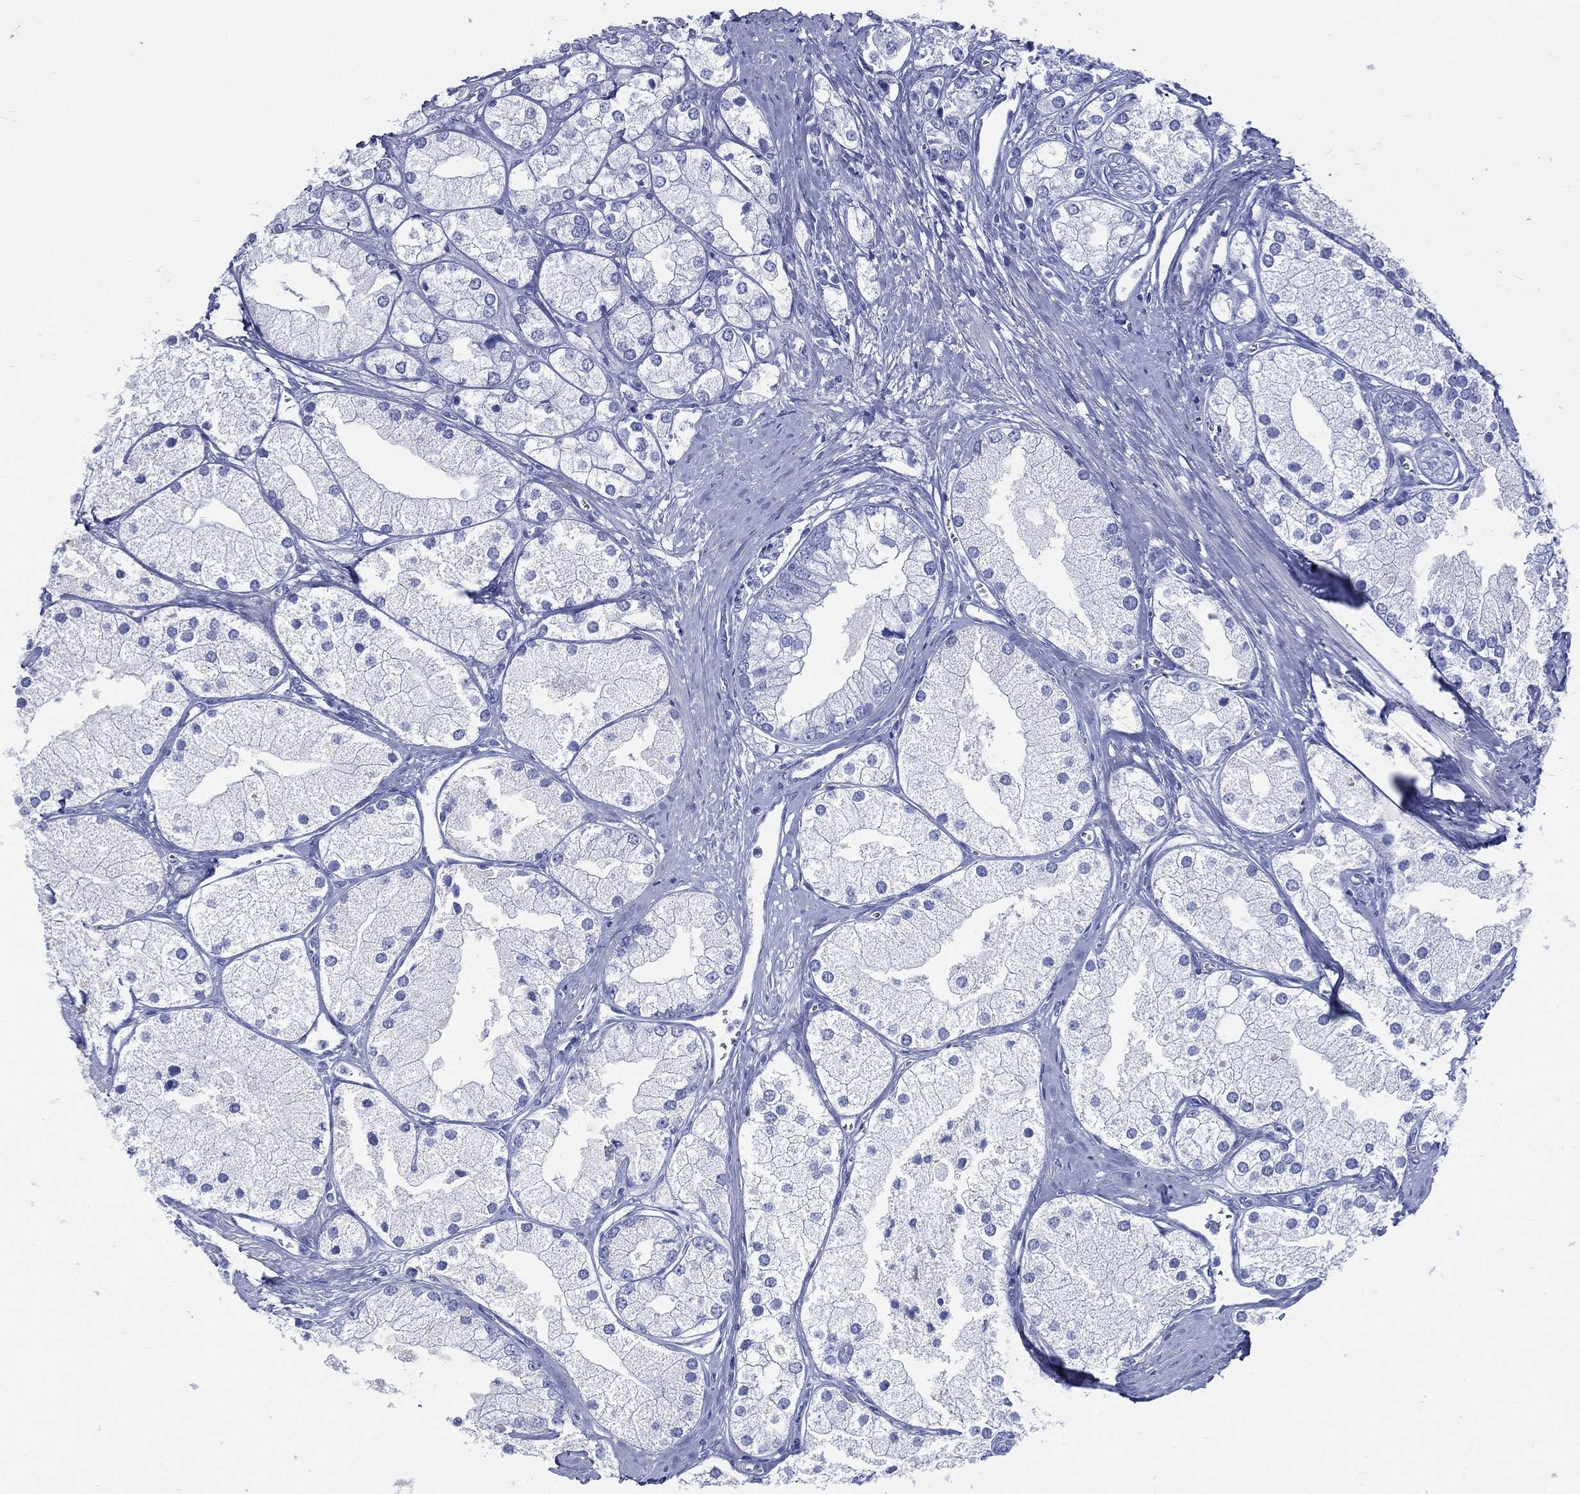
{"staining": {"intensity": "negative", "quantity": "none", "location": "none"}, "tissue": "prostate cancer", "cell_type": "Tumor cells", "image_type": "cancer", "snomed": [{"axis": "morphology", "description": "Adenocarcinoma, NOS"}, {"axis": "topography", "description": "Prostate and seminal vesicle, NOS"}, {"axis": "topography", "description": "Prostate"}], "caption": "IHC of human adenocarcinoma (prostate) demonstrates no positivity in tumor cells.", "gene": "RSPH4A", "patient": {"sex": "male", "age": 79}}